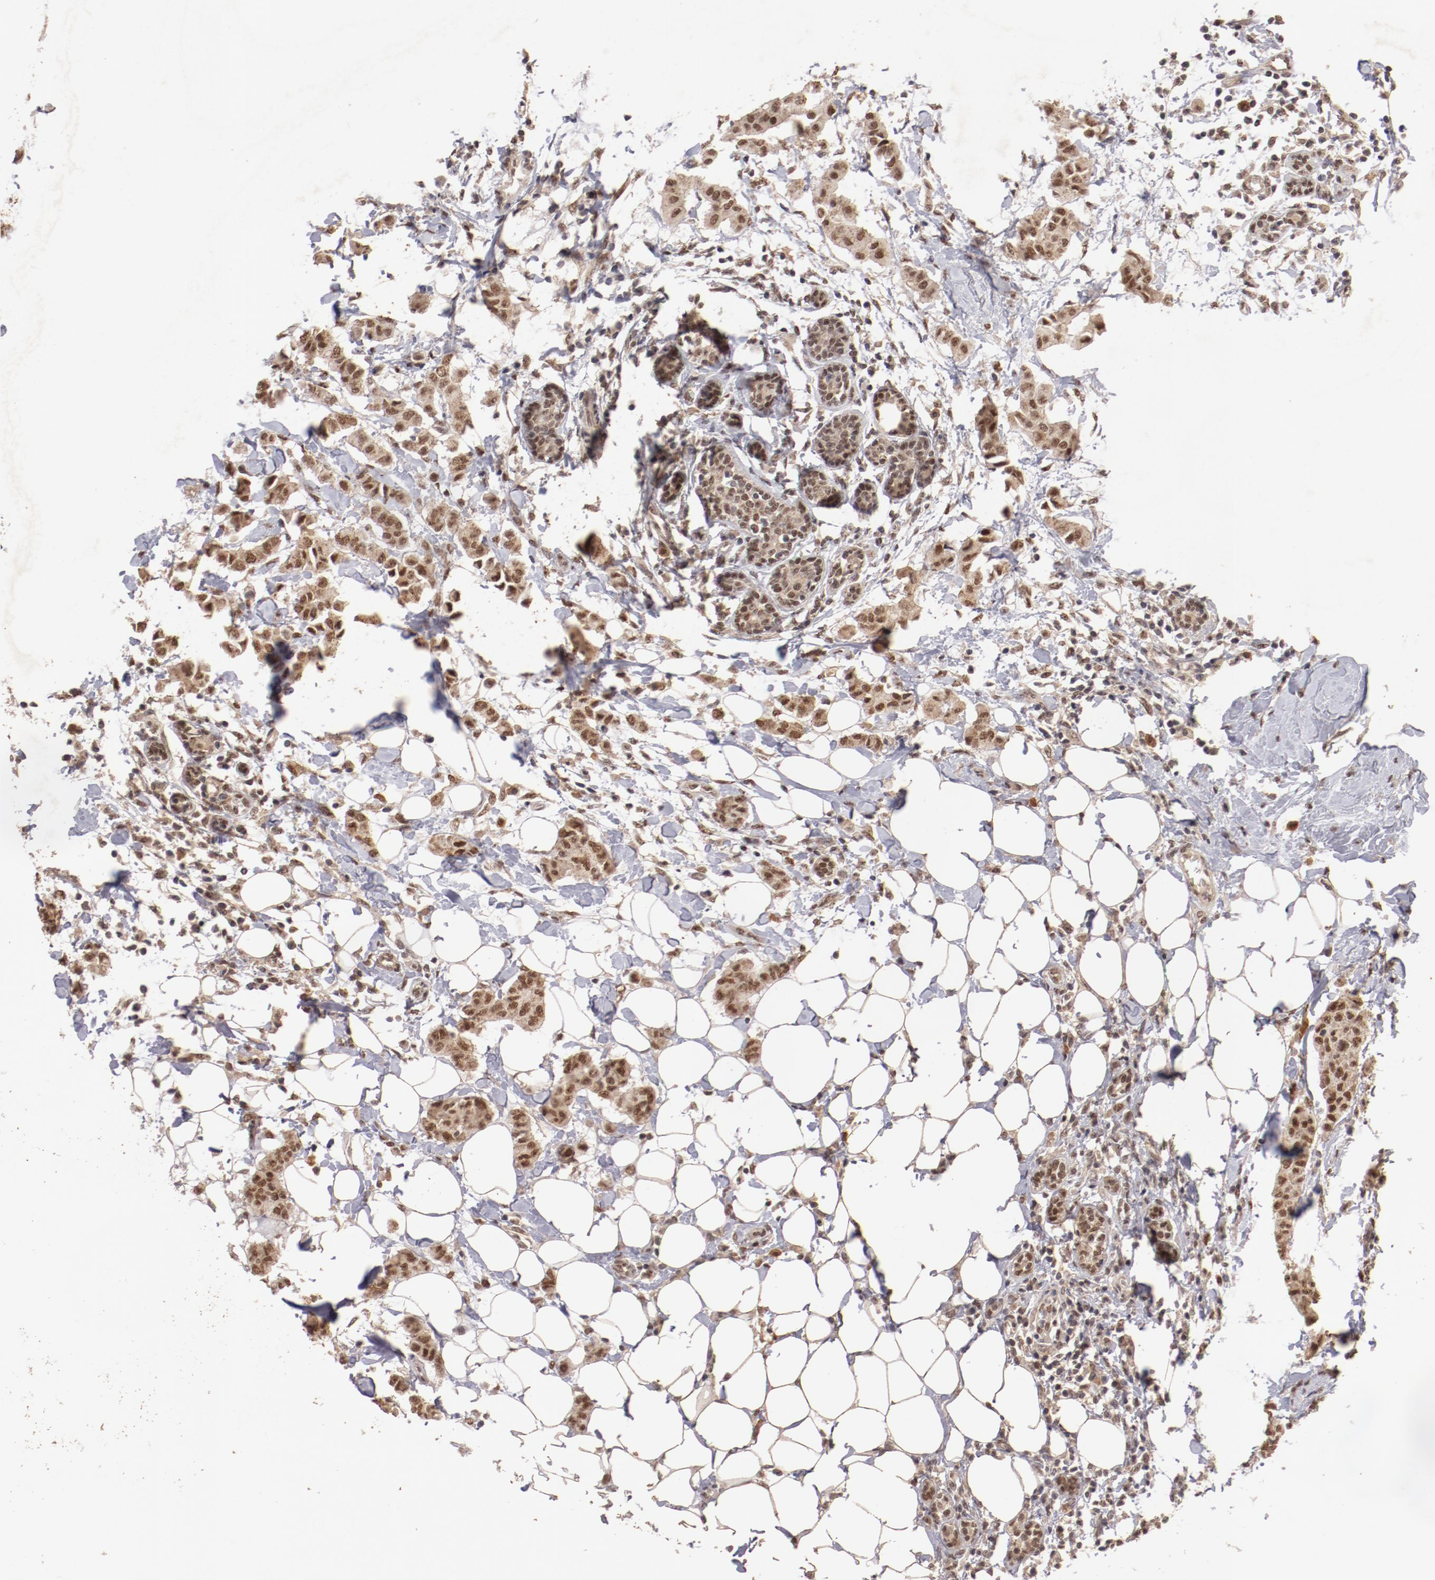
{"staining": {"intensity": "moderate", "quantity": ">75%", "location": "cytoplasmic/membranous,nuclear"}, "tissue": "breast cancer", "cell_type": "Tumor cells", "image_type": "cancer", "snomed": [{"axis": "morphology", "description": "Duct carcinoma"}, {"axis": "topography", "description": "Breast"}], "caption": "Immunohistochemical staining of breast infiltrating ductal carcinoma exhibits medium levels of moderate cytoplasmic/membranous and nuclear positivity in about >75% of tumor cells.", "gene": "CLOCK", "patient": {"sex": "female", "age": 40}}